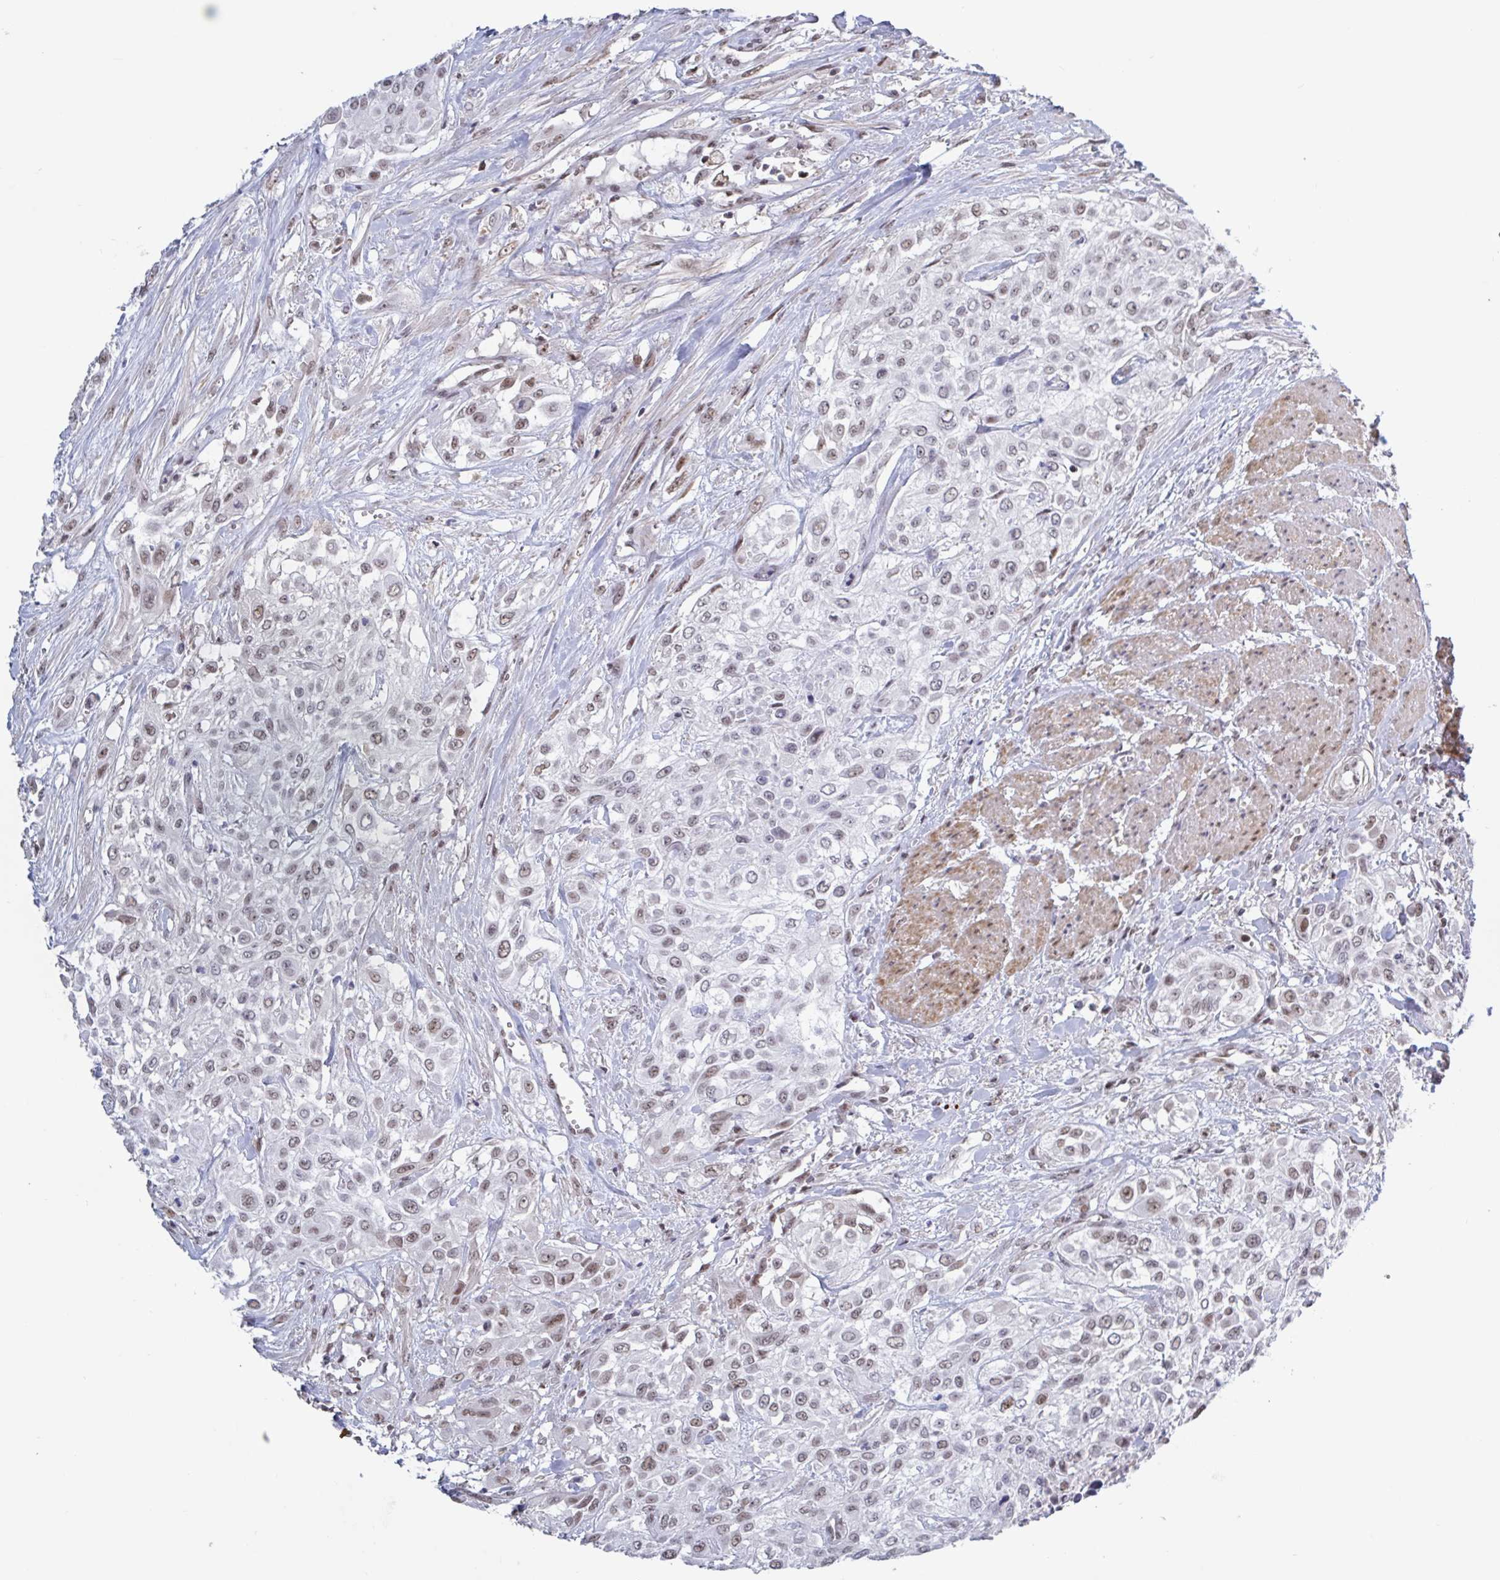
{"staining": {"intensity": "weak", "quantity": ">75%", "location": "nuclear"}, "tissue": "urothelial cancer", "cell_type": "Tumor cells", "image_type": "cancer", "snomed": [{"axis": "morphology", "description": "Urothelial carcinoma, High grade"}, {"axis": "topography", "description": "Urinary bladder"}], "caption": "Immunohistochemistry staining of high-grade urothelial carcinoma, which shows low levels of weak nuclear positivity in approximately >75% of tumor cells indicating weak nuclear protein positivity. The staining was performed using DAB (brown) for protein detection and nuclei were counterstained in hematoxylin (blue).", "gene": "BCL7B", "patient": {"sex": "male", "age": 57}}